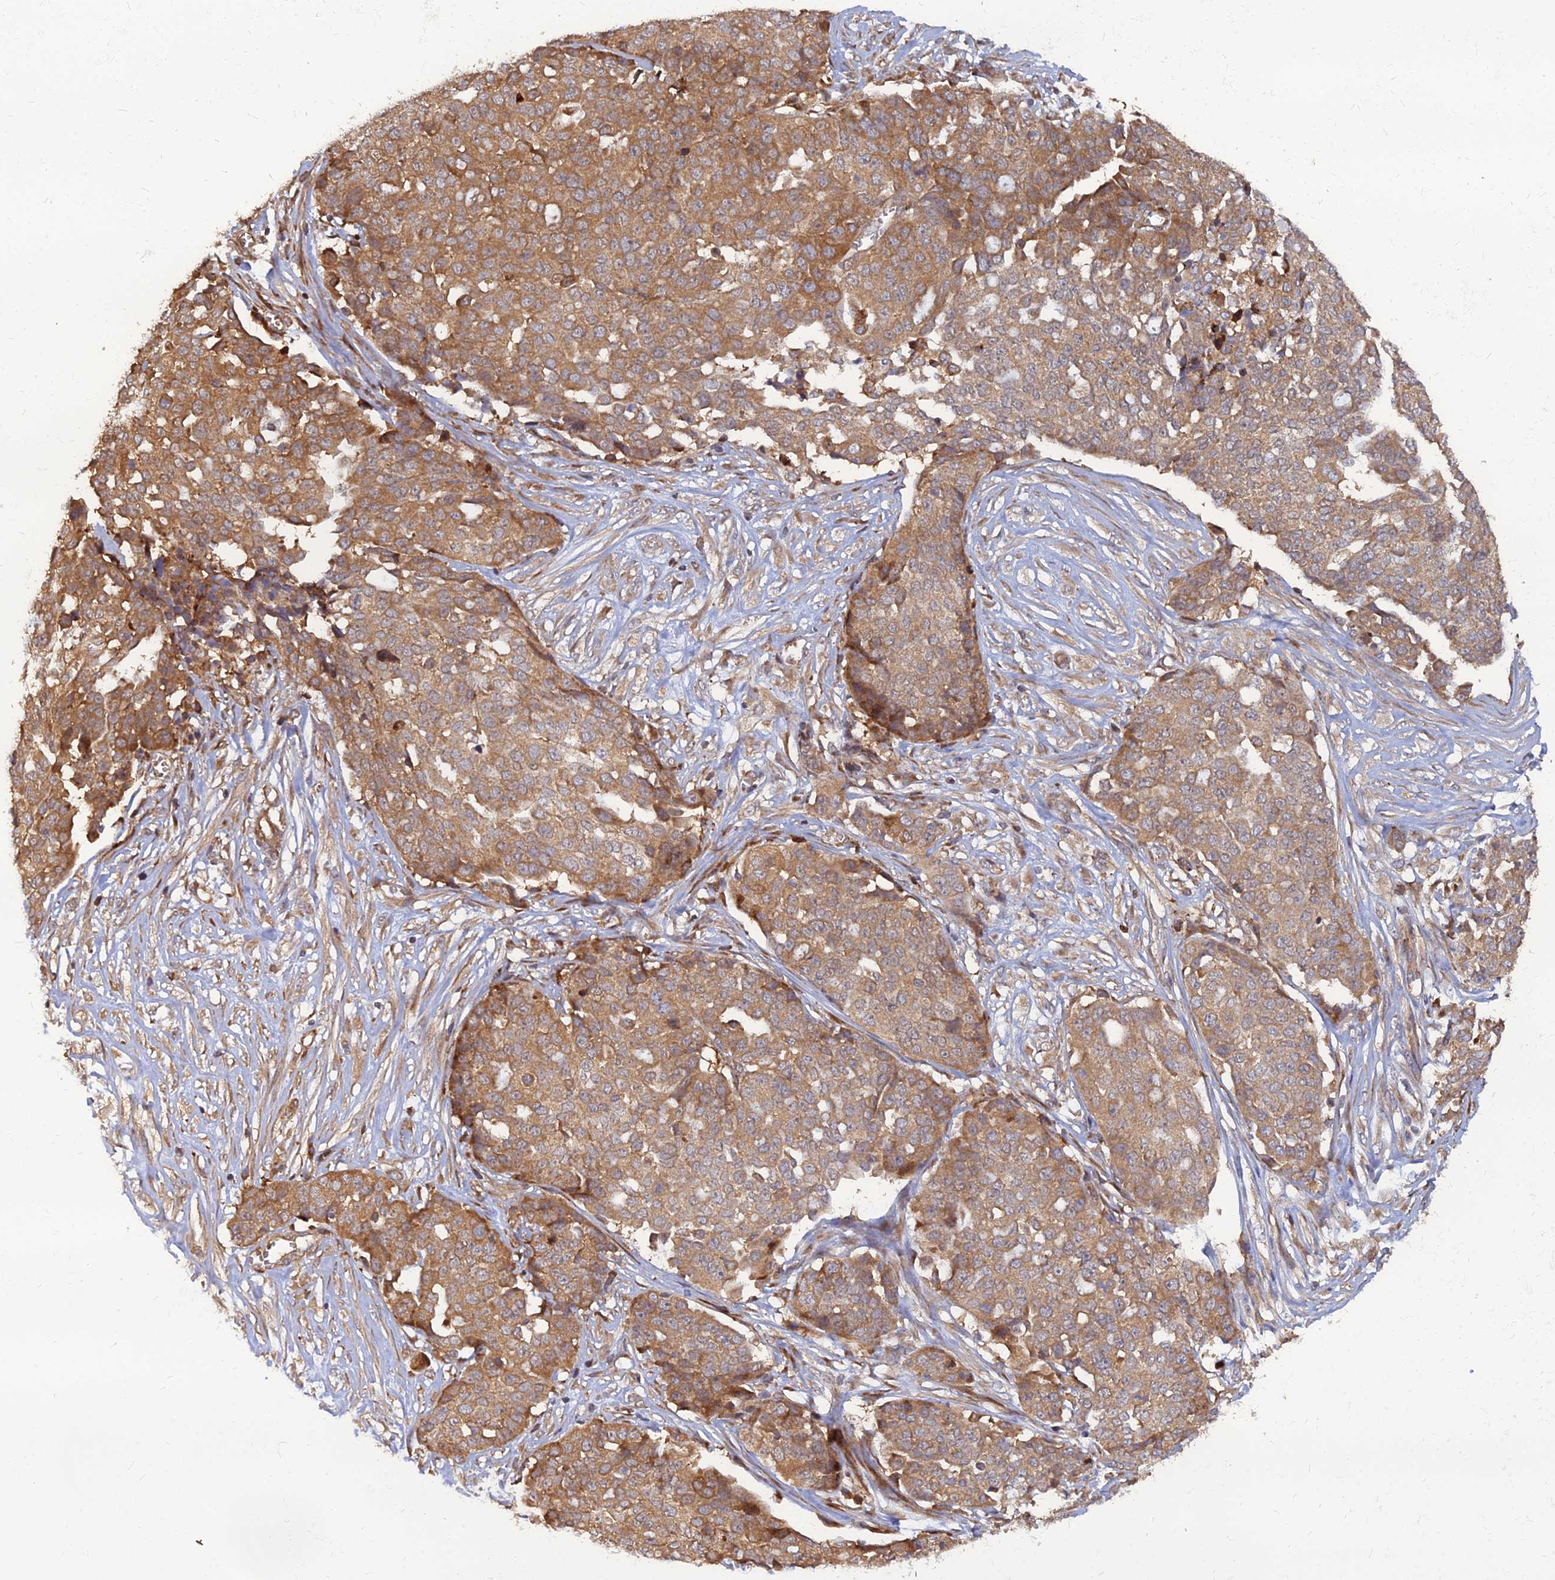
{"staining": {"intensity": "moderate", "quantity": ">75%", "location": "cytoplasmic/membranous"}, "tissue": "ovarian cancer", "cell_type": "Tumor cells", "image_type": "cancer", "snomed": [{"axis": "morphology", "description": "Cystadenocarcinoma, serous, NOS"}, {"axis": "topography", "description": "Soft tissue"}, {"axis": "topography", "description": "Ovary"}], "caption": "Immunohistochemistry (DAB) staining of serous cystadenocarcinoma (ovarian) exhibits moderate cytoplasmic/membranous protein positivity in approximately >75% of tumor cells.", "gene": "CCT6B", "patient": {"sex": "female", "age": 57}}